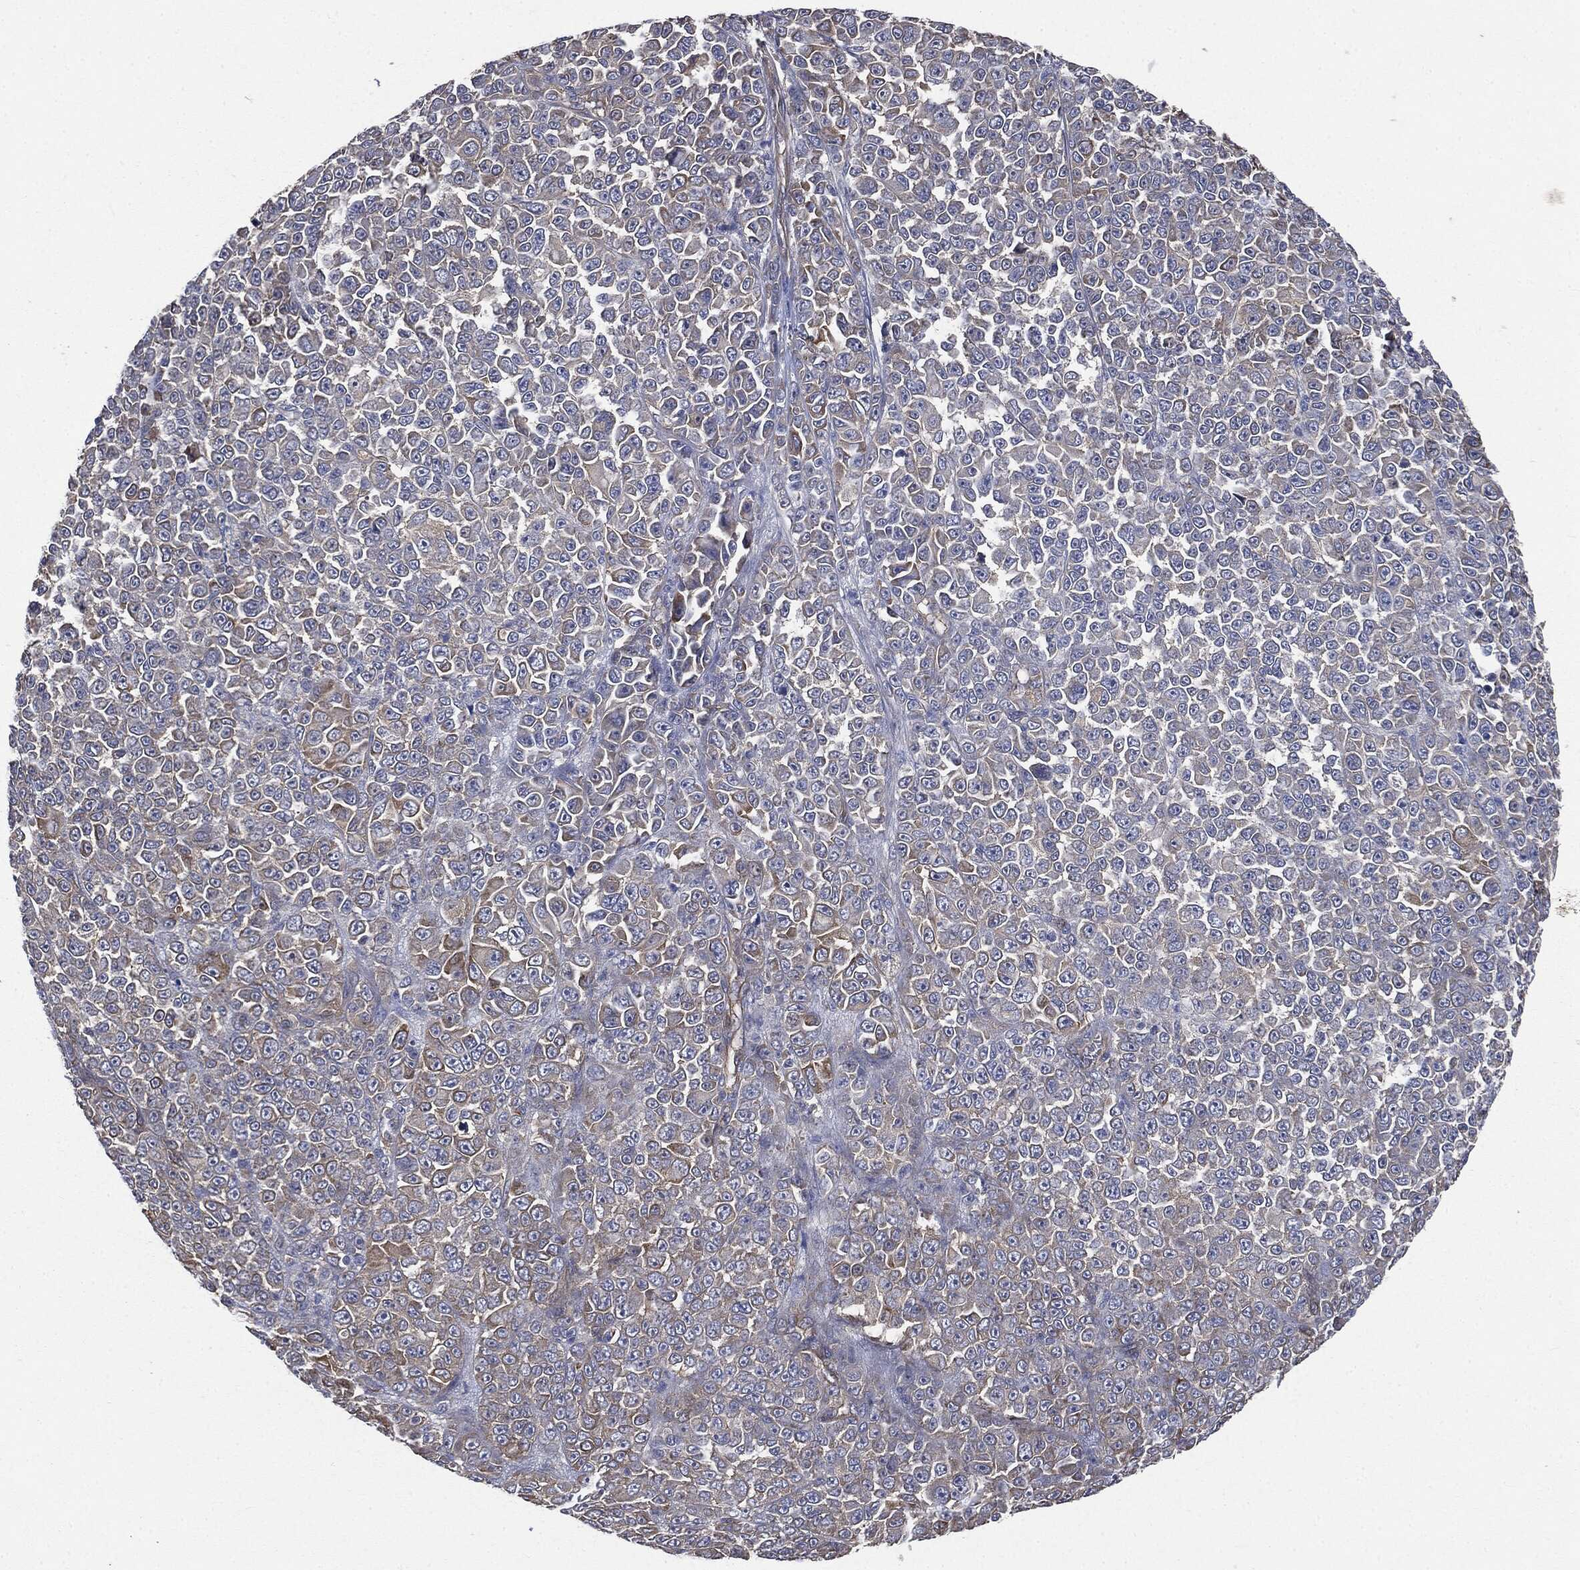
{"staining": {"intensity": "moderate", "quantity": "<25%", "location": "cytoplasmic/membranous"}, "tissue": "melanoma", "cell_type": "Tumor cells", "image_type": "cancer", "snomed": [{"axis": "morphology", "description": "Malignant melanoma, NOS"}, {"axis": "topography", "description": "Skin"}], "caption": "The micrograph displays a brown stain indicating the presence of a protein in the cytoplasmic/membranous of tumor cells in malignant melanoma.", "gene": "EPS15L1", "patient": {"sex": "female", "age": 95}}